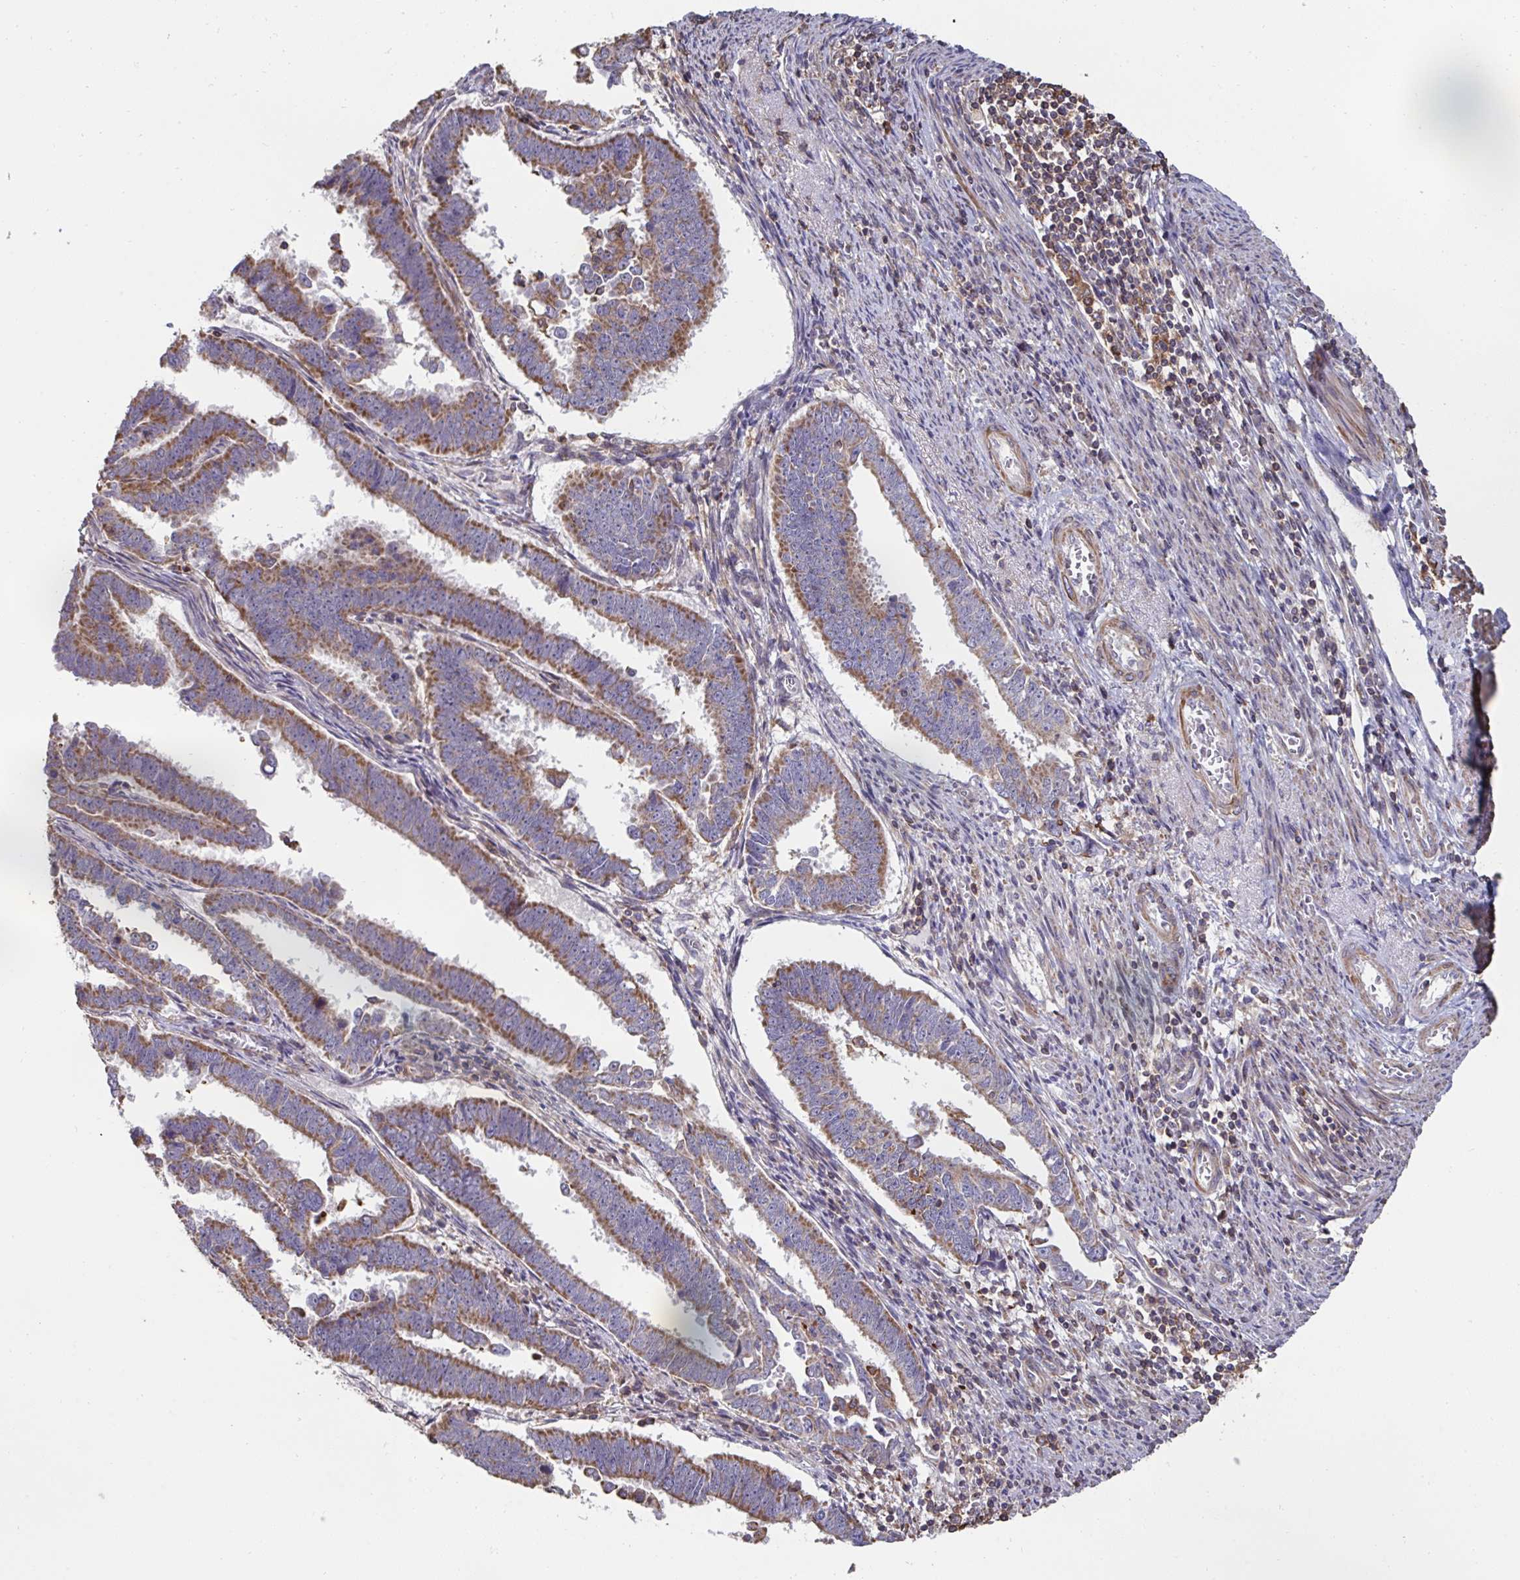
{"staining": {"intensity": "moderate", "quantity": ">75%", "location": "cytoplasmic/membranous"}, "tissue": "endometrial cancer", "cell_type": "Tumor cells", "image_type": "cancer", "snomed": [{"axis": "morphology", "description": "Adenocarcinoma, NOS"}, {"axis": "topography", "description": "Endometrium"}], "caption": "Moderate cytoplasmic/membranous protein expression is appreciated in about >75% of tumor cells in endometrial adenocarcinoma.", "gene": "DZANK1", "patient": {"sex": "female", "age": 75}}